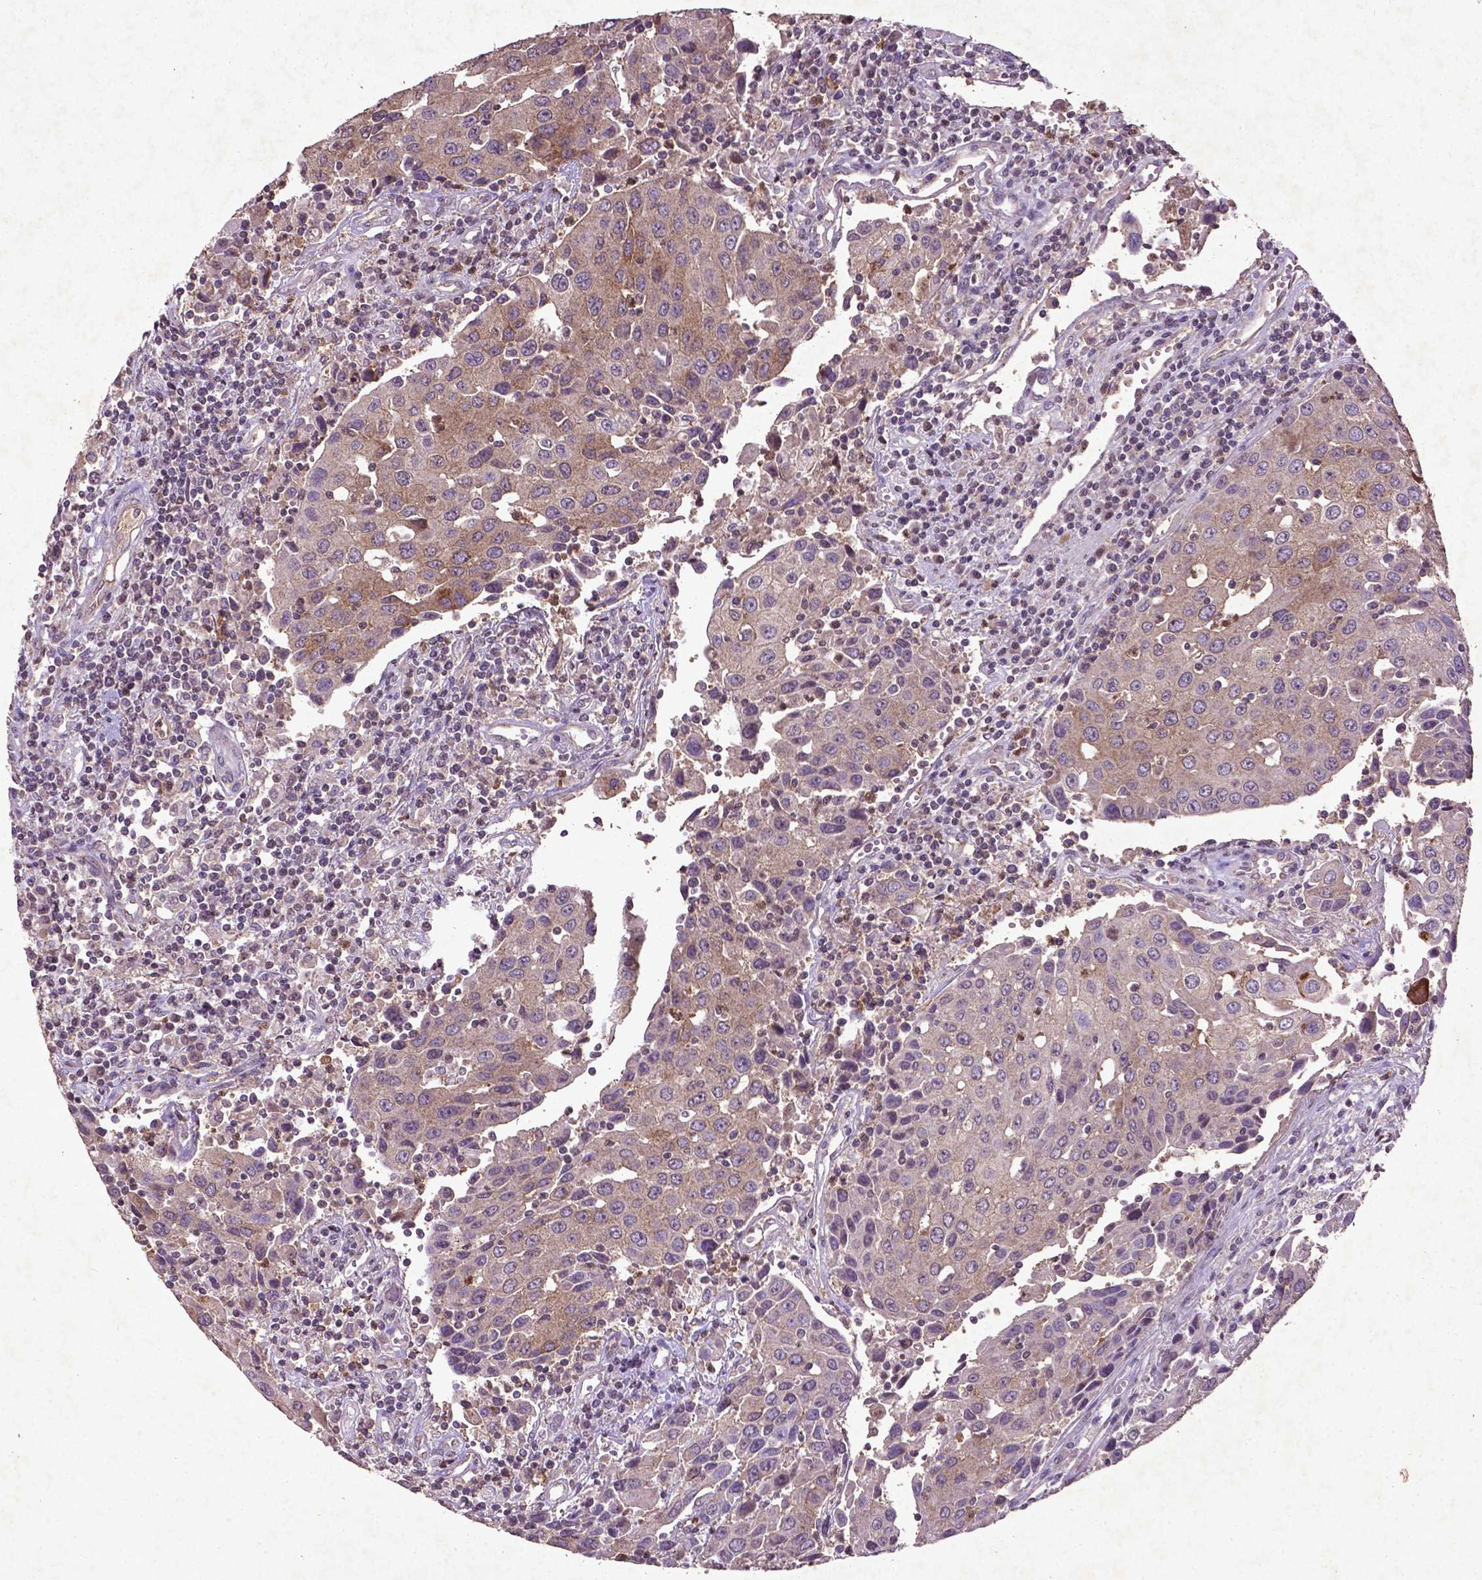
{"staining": {"intensity": "weak", "quantity": "25%-75%", "location": "cytoplasmic/membranous"}, "tissue": "urothelial cancer", "cell_type": "Tumor cells", "image_type": "cancer", "snomed": [{"axis": "morphology", "description": "Urothelial carcinoma, High grade"}, {"axis": "topography", "description": "Urinary bladder"}], "caption": "Protein staining of high-grade urothelial carcinoma tissue reveals weak cytoplasmic/membranous positivity in approximately 25%-75% of tumor cells. (IHC, brightfield microscopy, high magnification).", "gene": "MTOR", "patient": {"sex": "female", "age": 85}}